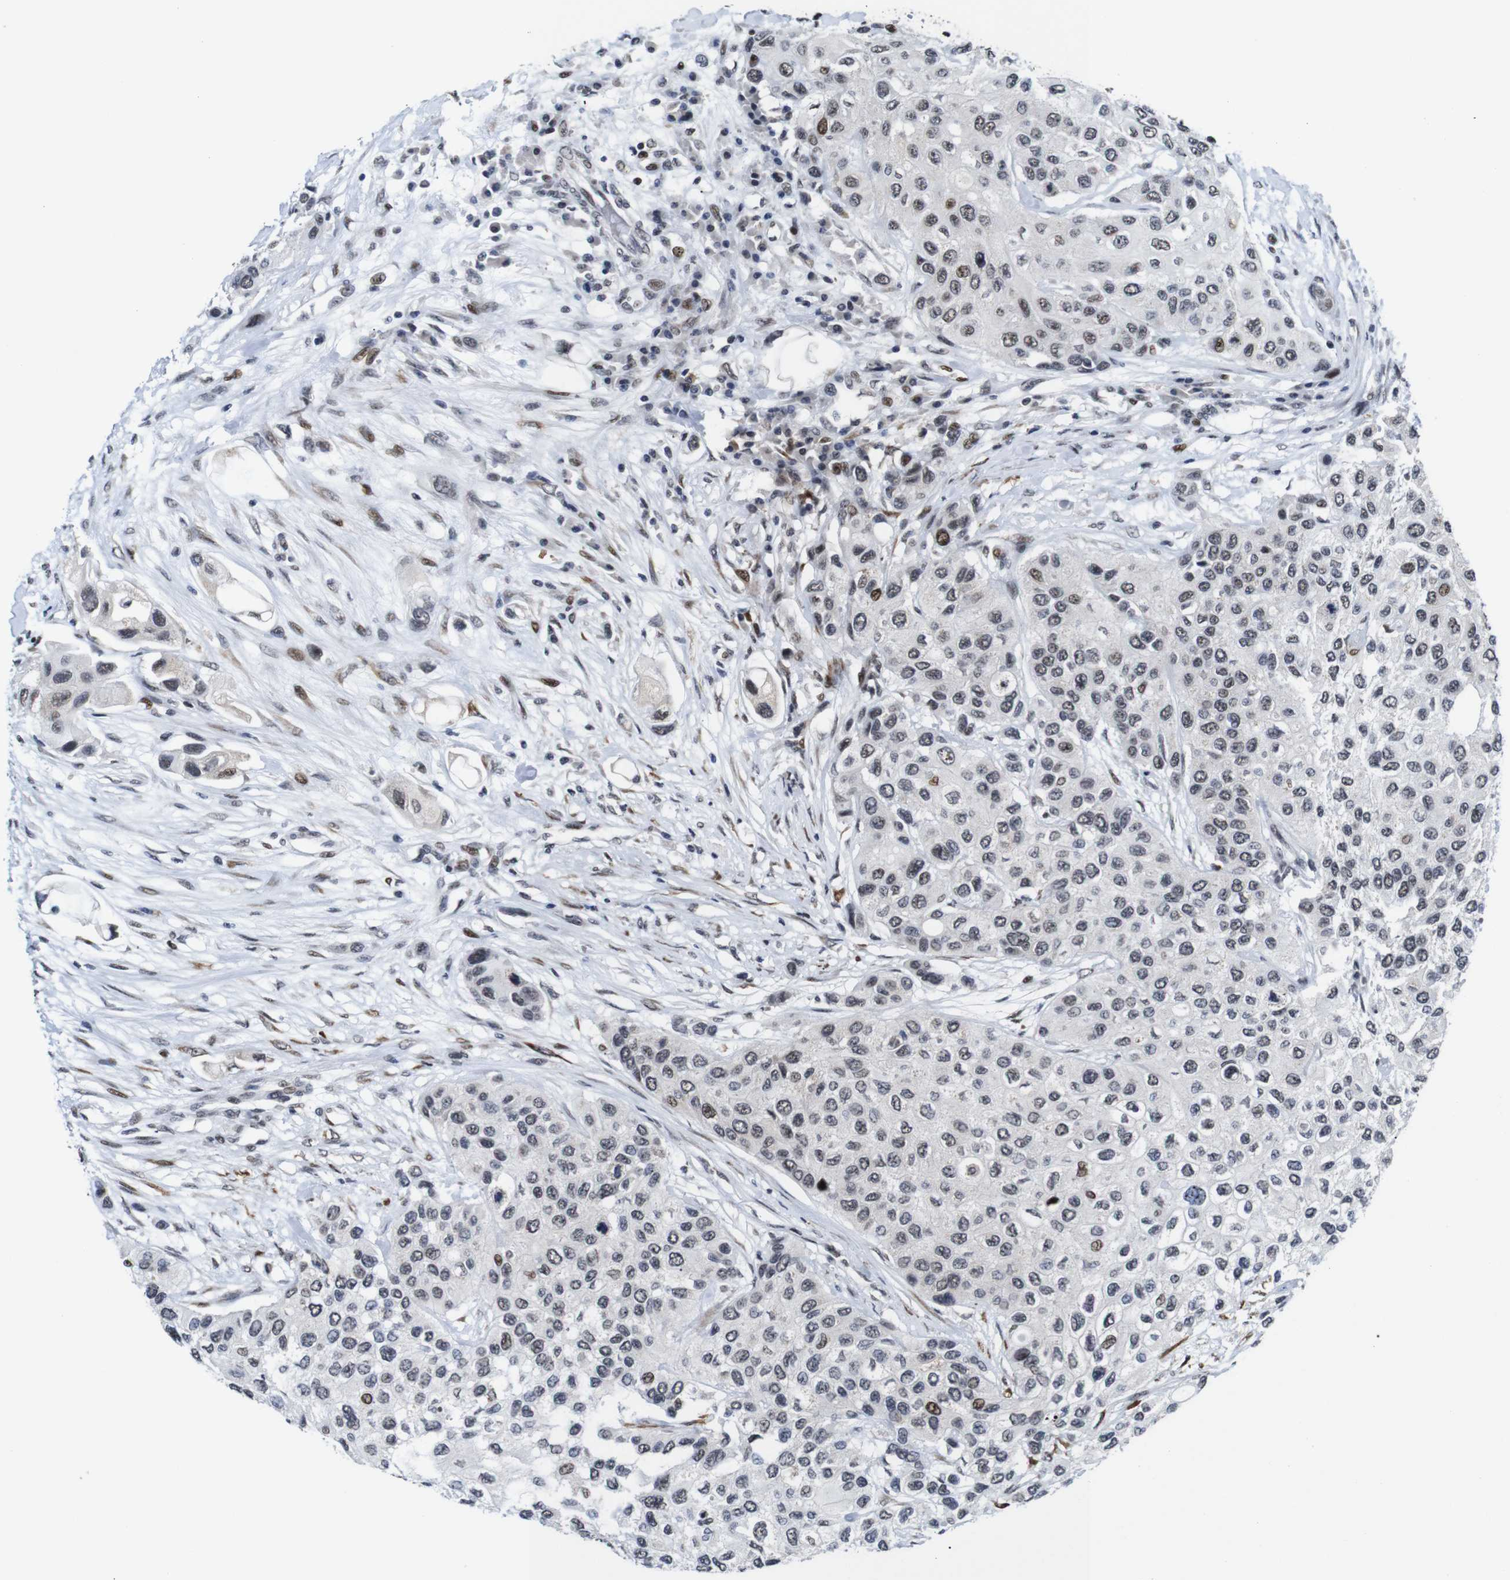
{"staining": {"intensity": "moderate", "quantity": "<25%", "location": "nuclear"}, "tissue": "urothelial cancer", "cell_type": "Tumor cells", "image_type": "cancer", "snomed": [{"axis": "morphology", "description": "Urothelial carcinoma, High grade"}, {"axis": "topography", "description": "Urinary bladder"}], "caption": "Tumor cells display low levels of moderate nuclear expression in about <25% of cells in human urothelial cancer.", "gene": "EIF4G1", "patient": {"sex": "female", "age": 56}}